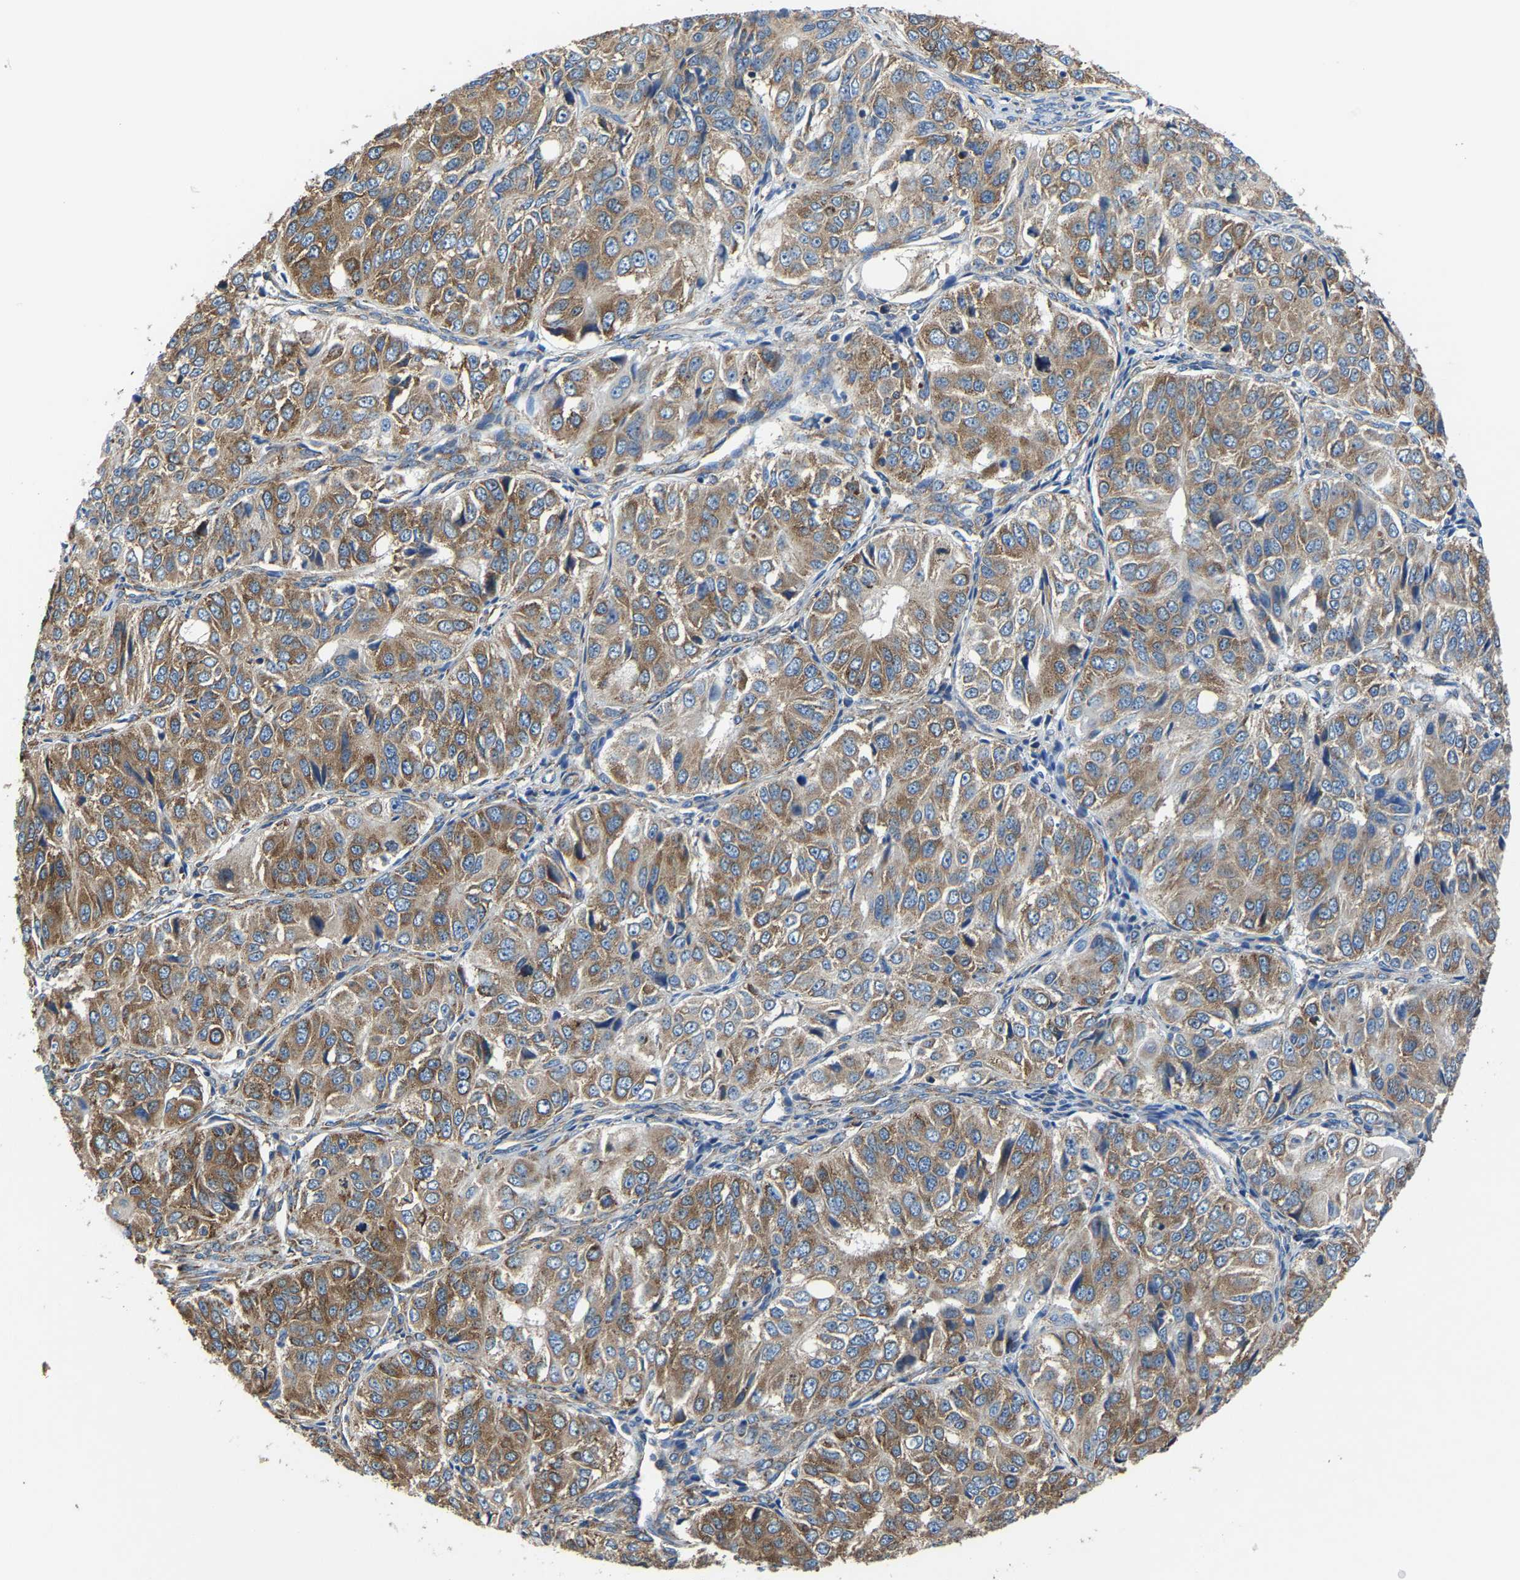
{"staining": {"intensity": "moderate", "quantity": ">75%", "location": "cytoplasmic/membranous"}, "tissue": "ovarian cancer", "cell_type": "Tumor cells", "image_type": "cancer", "snomed": [{"axis": "morphology", "description": "Carcinoma, endometroid"}, {"axis": "topography", "description": "Ovary"}], "caption": "This is a photomicrograph of immunohistochemistry (IHC) staining of ovarian cancer (endometroid carcinoma), which shows moderate expression in the cytoplasmic/membranous of tumor cells.", "gene": "G3BP2", "patient": {"sex": "female", "age": 51}}